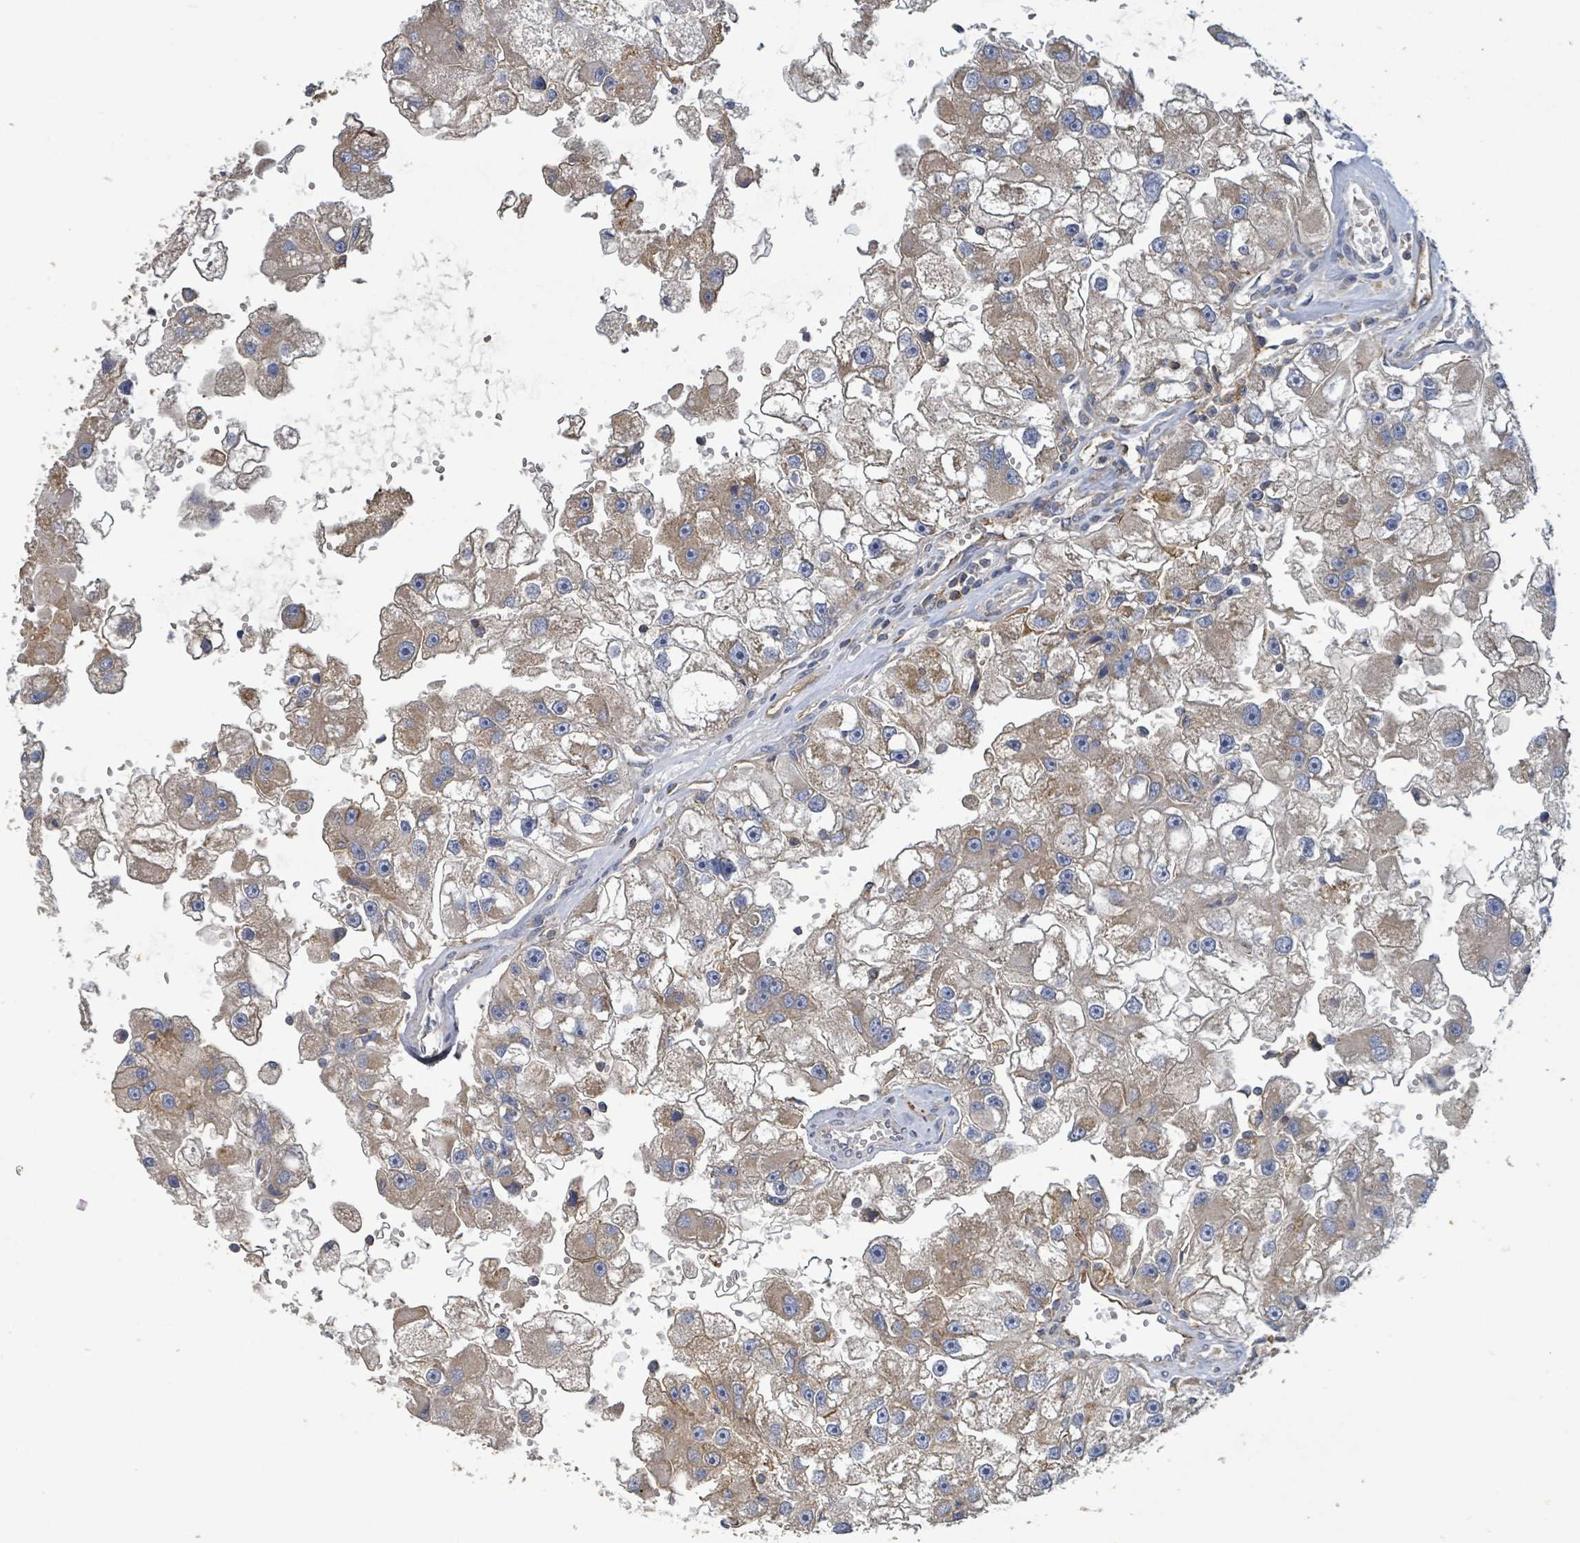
{"staining": {"intensity": "moderate", "quantity": ">75%", "location": "cytoplasmic/membranous"}, "tissue": "renal cancer", "cell_type": "Tumor cells", "image_type": "cancer", "snomed": [{"axis": "morphology", "description": "Adenocarcinoma, NOS"}, {"axis": "topography", "description": "Kidney"}], "caption": "Renal adenocarcinoma stained for a protein displays moderate cytoplasmic/membranous positivity in tumor cells. Nuclei are stained in blue.", "gene": "PLAAT1", "patient": {"sex": "male", "age": 63}}